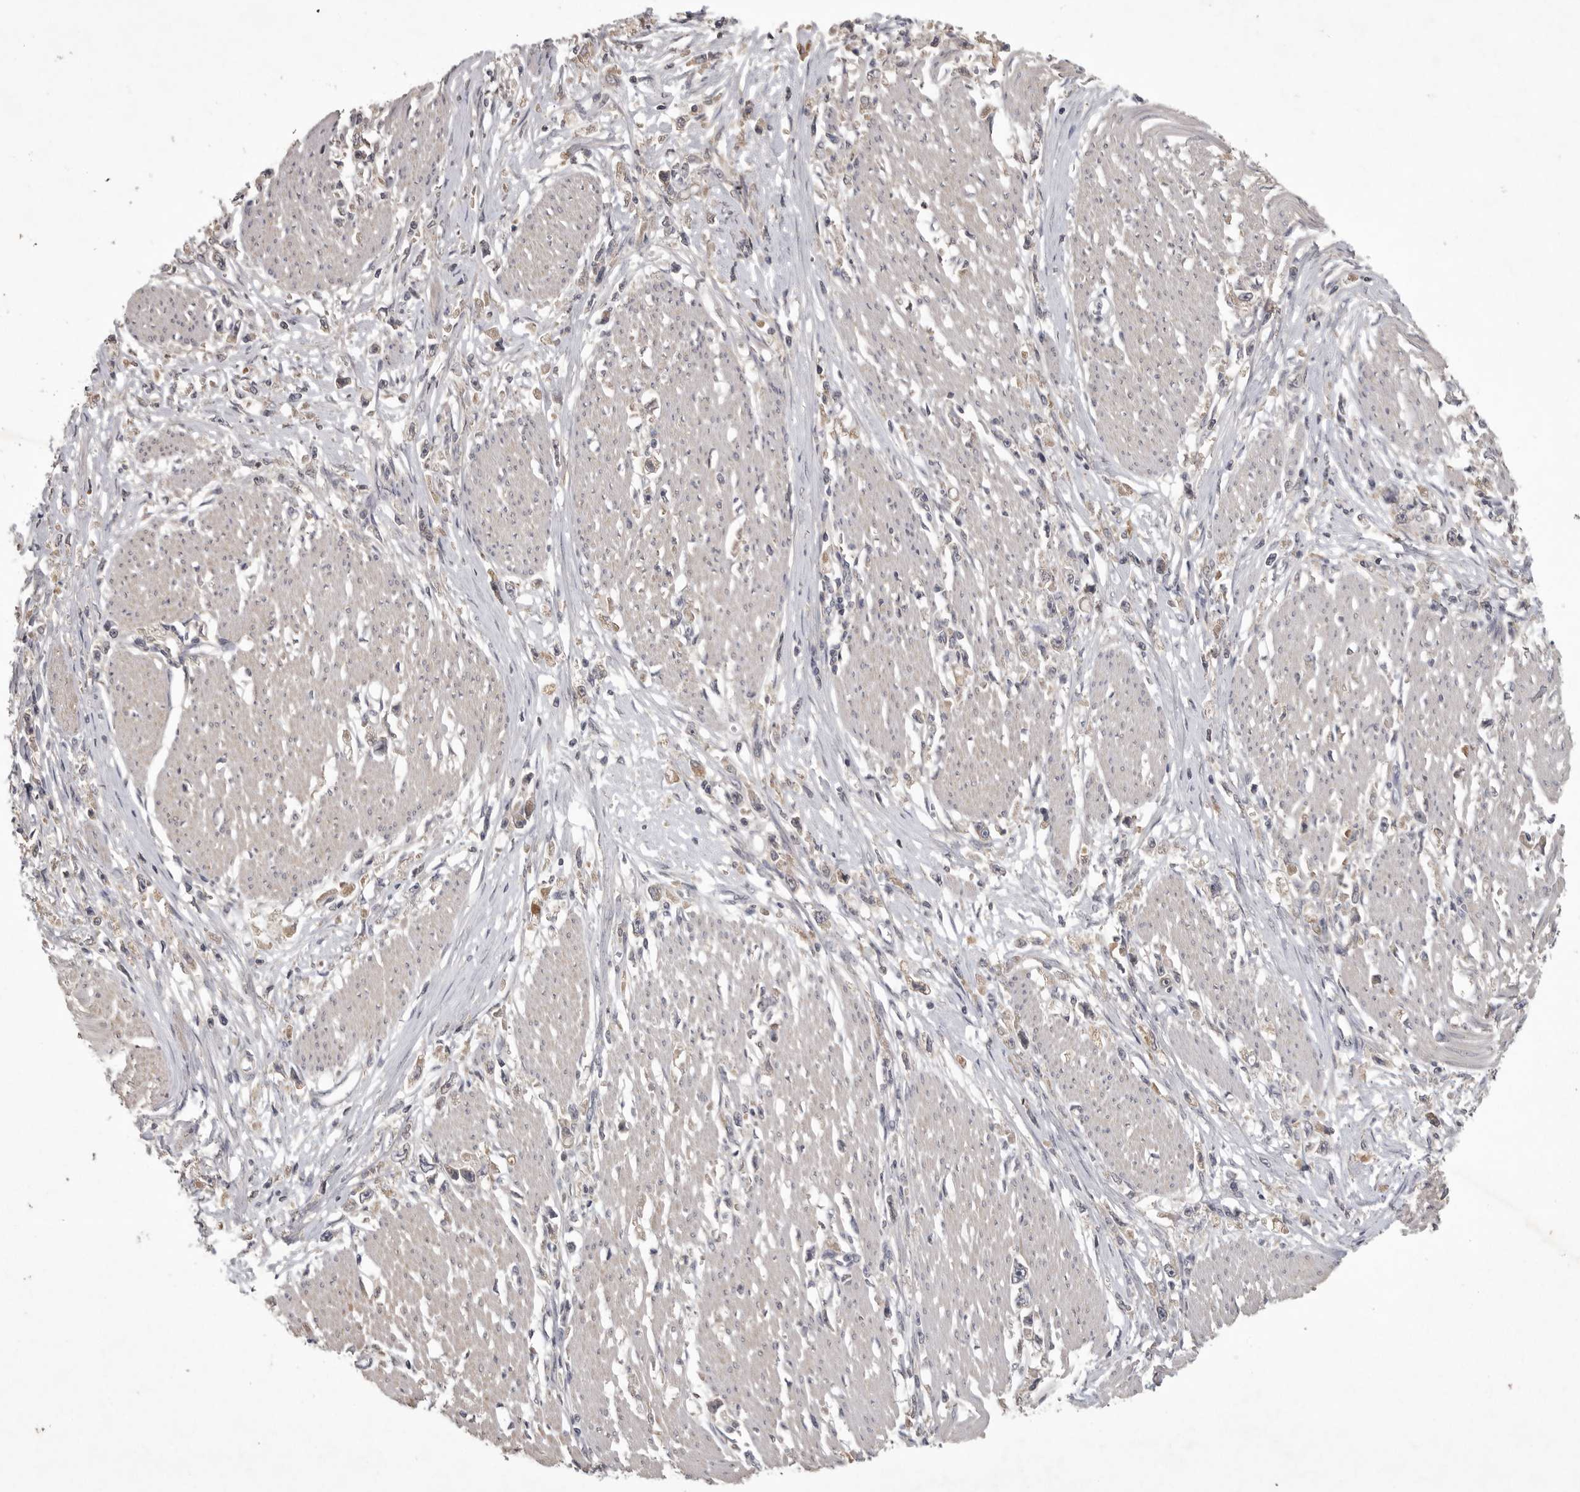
{"staining": {"intensity": "weak", "quantity": "<25%", "location": "cytoplasmic/membranous"}, "tissue": "stomach cancer", "cell_type": "Tumor cells", "image_type": "cancer", "snomed": [{"axis": "morphology", "description": "Adenocarcinoma, NOS"}, {"axis": "topography", "description": "Stomach"}], "caption": "Adenocarcinoma (stomach) was stained to show a protein in brown. There is no significant positivity in tumor cells.", "gene": "ZNF114", "patient": {"sex": "female", "age": 59}}